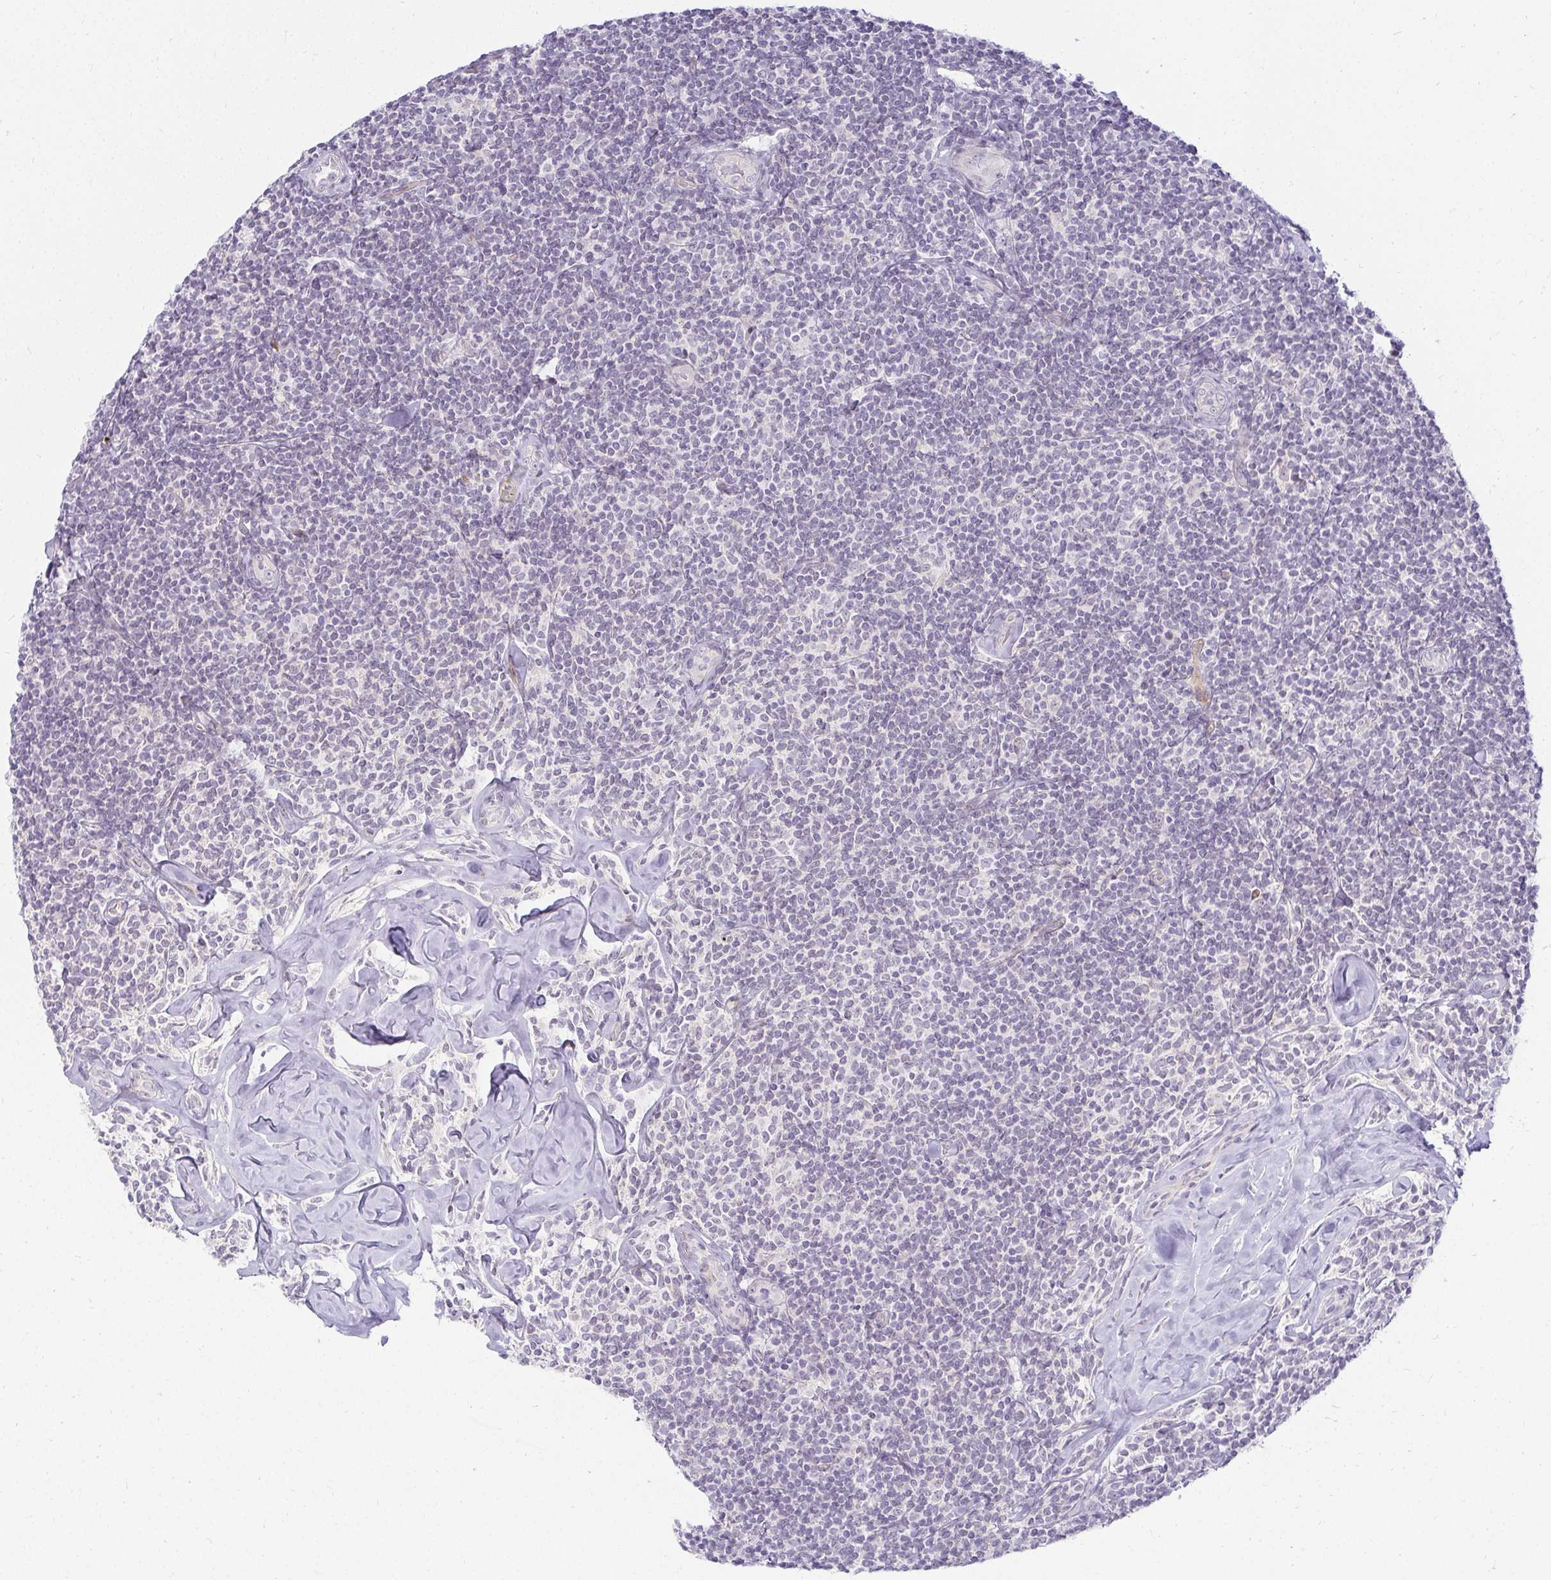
{"staining": {"intensity": "negative", "quantity": "none", "location": "none"}, "tissue": "lymphoma", "cell_type": "Tumor cells", "image_type": "cancer", "snomed": [{"axis": "morphology", "description": "Malignant lymphoma, non-Hodgkin's type, Low grade"}, {"axis": "topography", "description": "Lymph node"}], "caption": "DAB (3,3'-diaminobenzidine) immunohistochemical staining of low-grade malignant lymphoma, non-Hodgkin's type demonstrates no significant positivity in tumor cells.", "gene": "ACAN", "patient": {"sex": "female", "age": 56}}